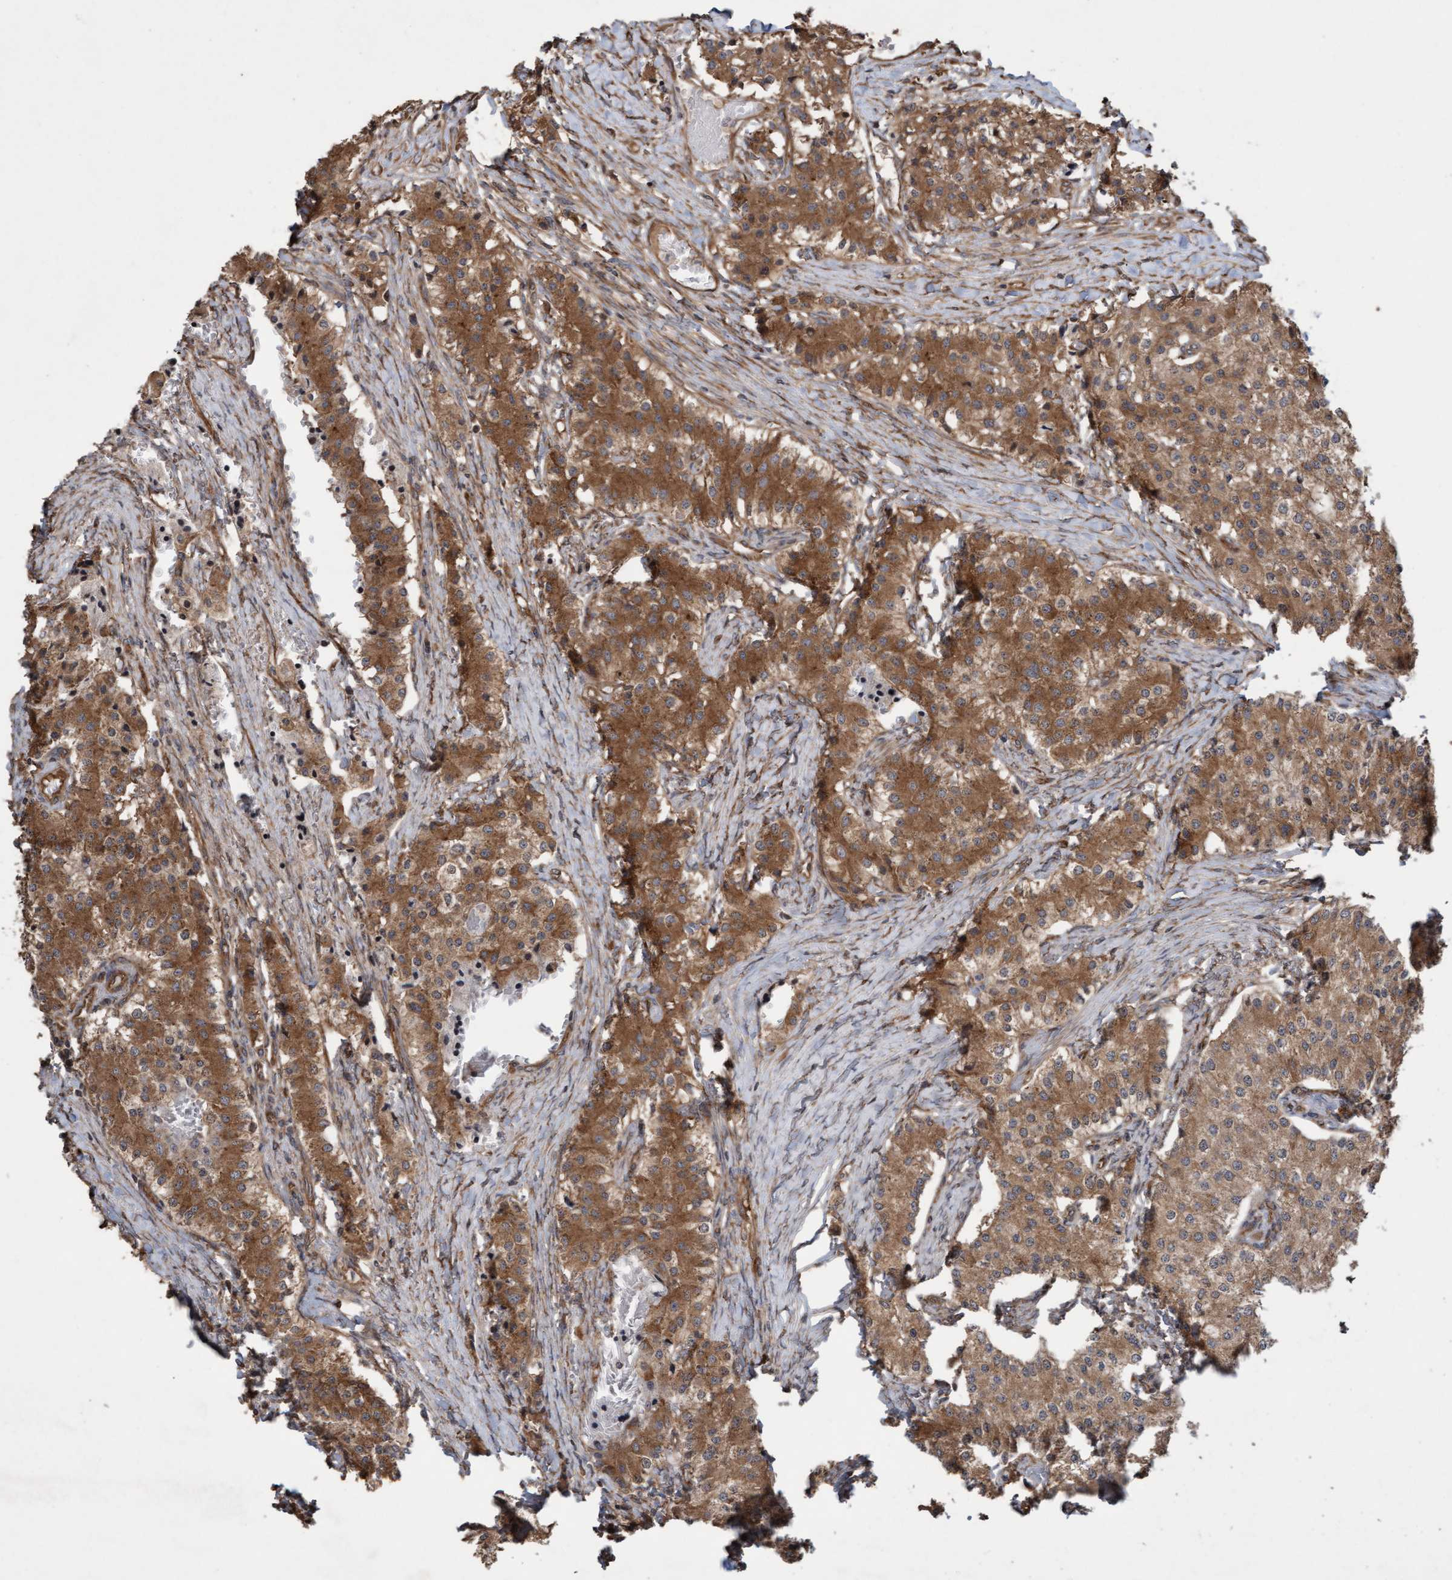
{"staining": {"intensity": "moderate", "quantity": ">75%", "location": "cytoplasmic/membranous"}, "tissue": "carcinoid", "cell_type": "Tumor cells", "image_type": "cancer", "snomed": [{"axis": "morphology", "description": "Carcinoid, malignant, NOS"}, {"axis": "topography", "description": "Colon"}], "caption": "DAB (3,3'-diaminobenzidine) immunohistochemical staining of human carcinoid displays moderate cytoplasmic/membranous protein staining in about >75% of tumor cells. The protein is shown in brown color, while the nuclei are stained blue.", "gene": "CDC42EP4", "patient": {"sex": "female", "age": 52}}